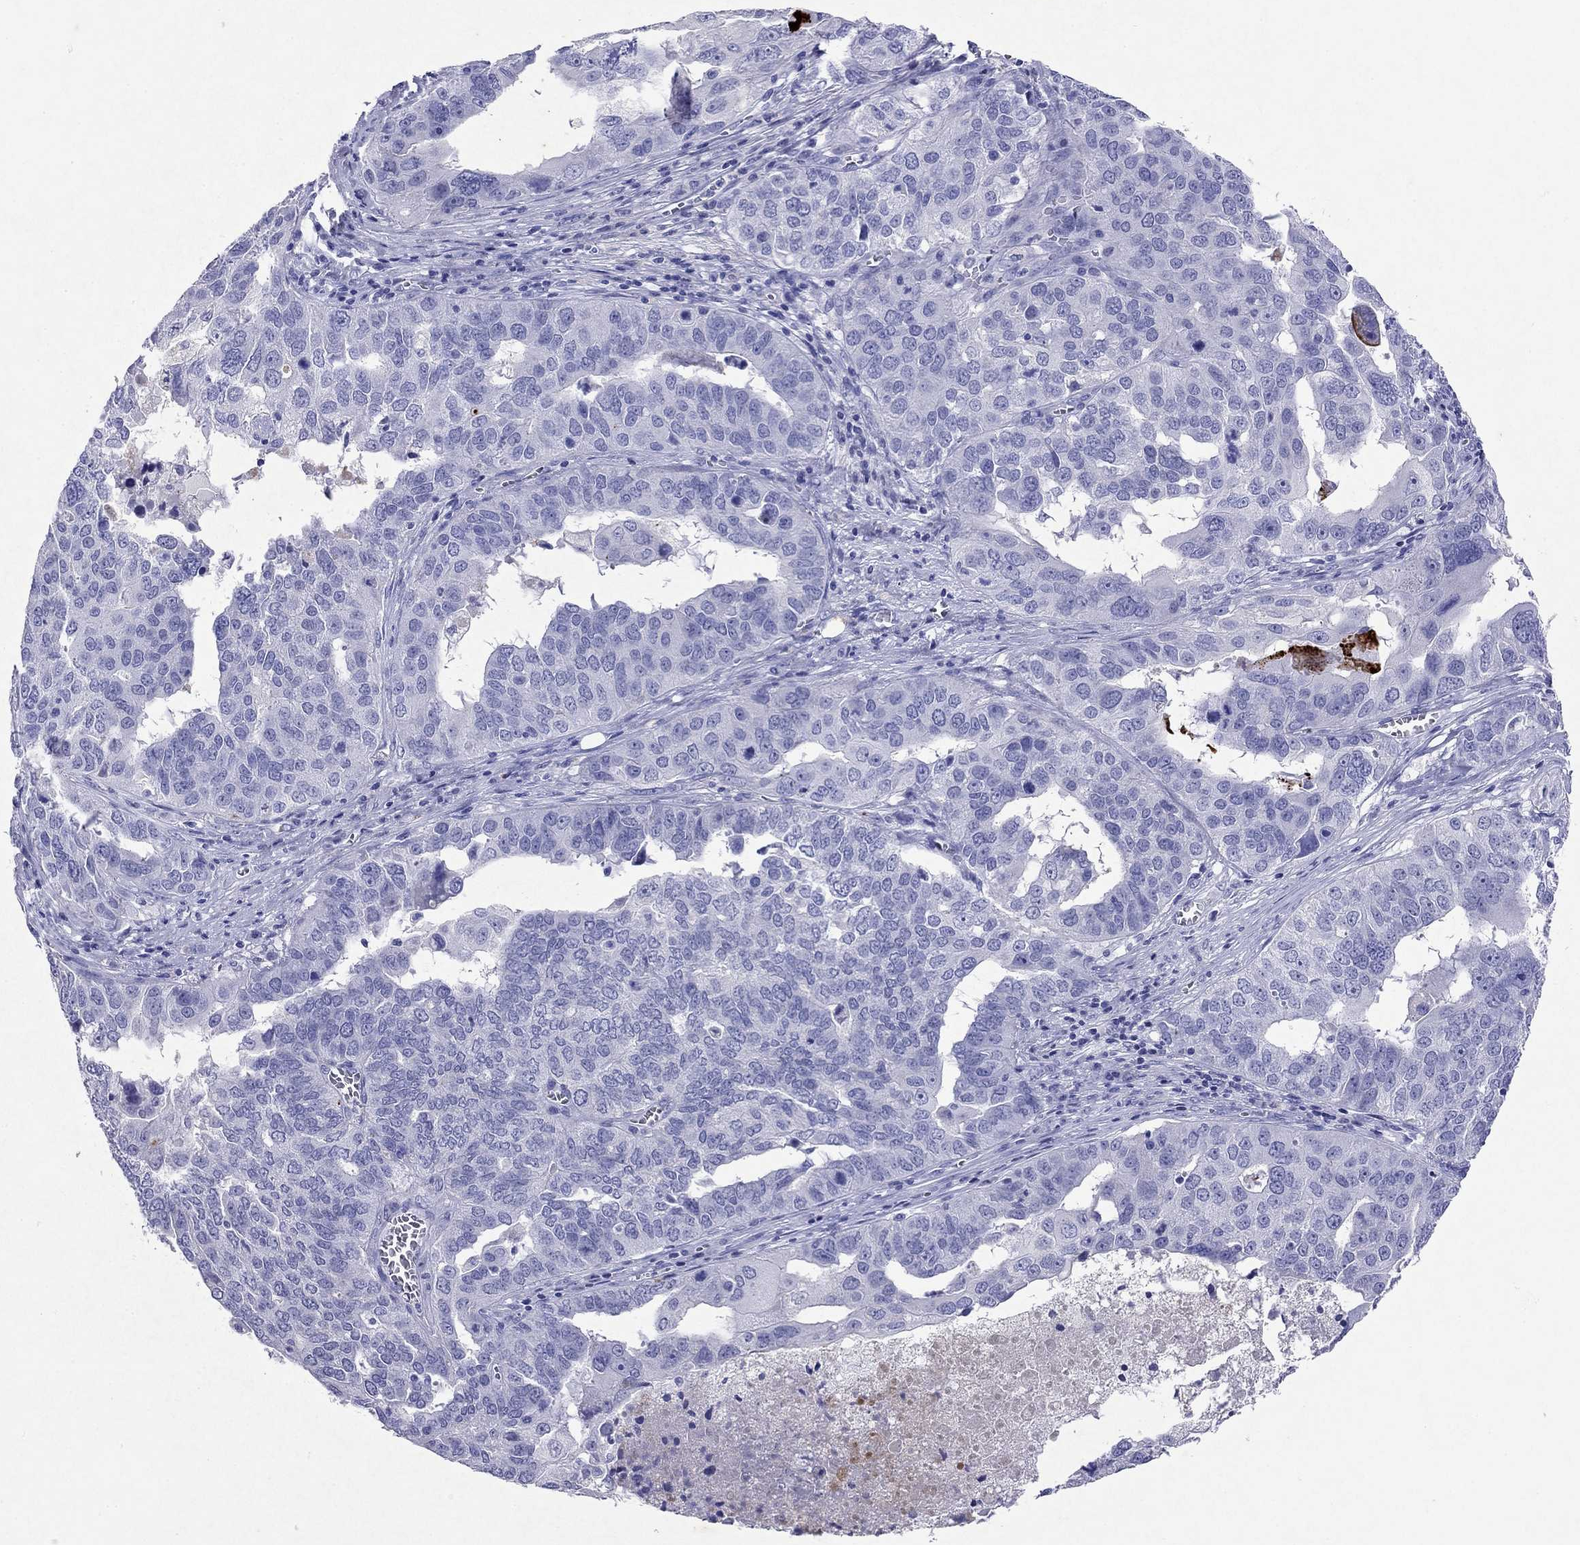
{"staining": {"intensity": "negative", "quantity": "none", "location": "none"}, "tissue": "ovarian cancer", "cell_type": "Tumor cells", "image_type": "cancer", "snomed": [{"axis": "morphology", "description": "Carcinoma, endometroid"}, {"axis": "topography", "description": "Soft tissue"}, {"axis": "topography", "description": "Ovary"}], "caption": "There is no significant staining in tumor cells of endometroid carcinoma (ovarian).", "gene": "ARMC12", "patient": {"sex": "female", "age": 52}}